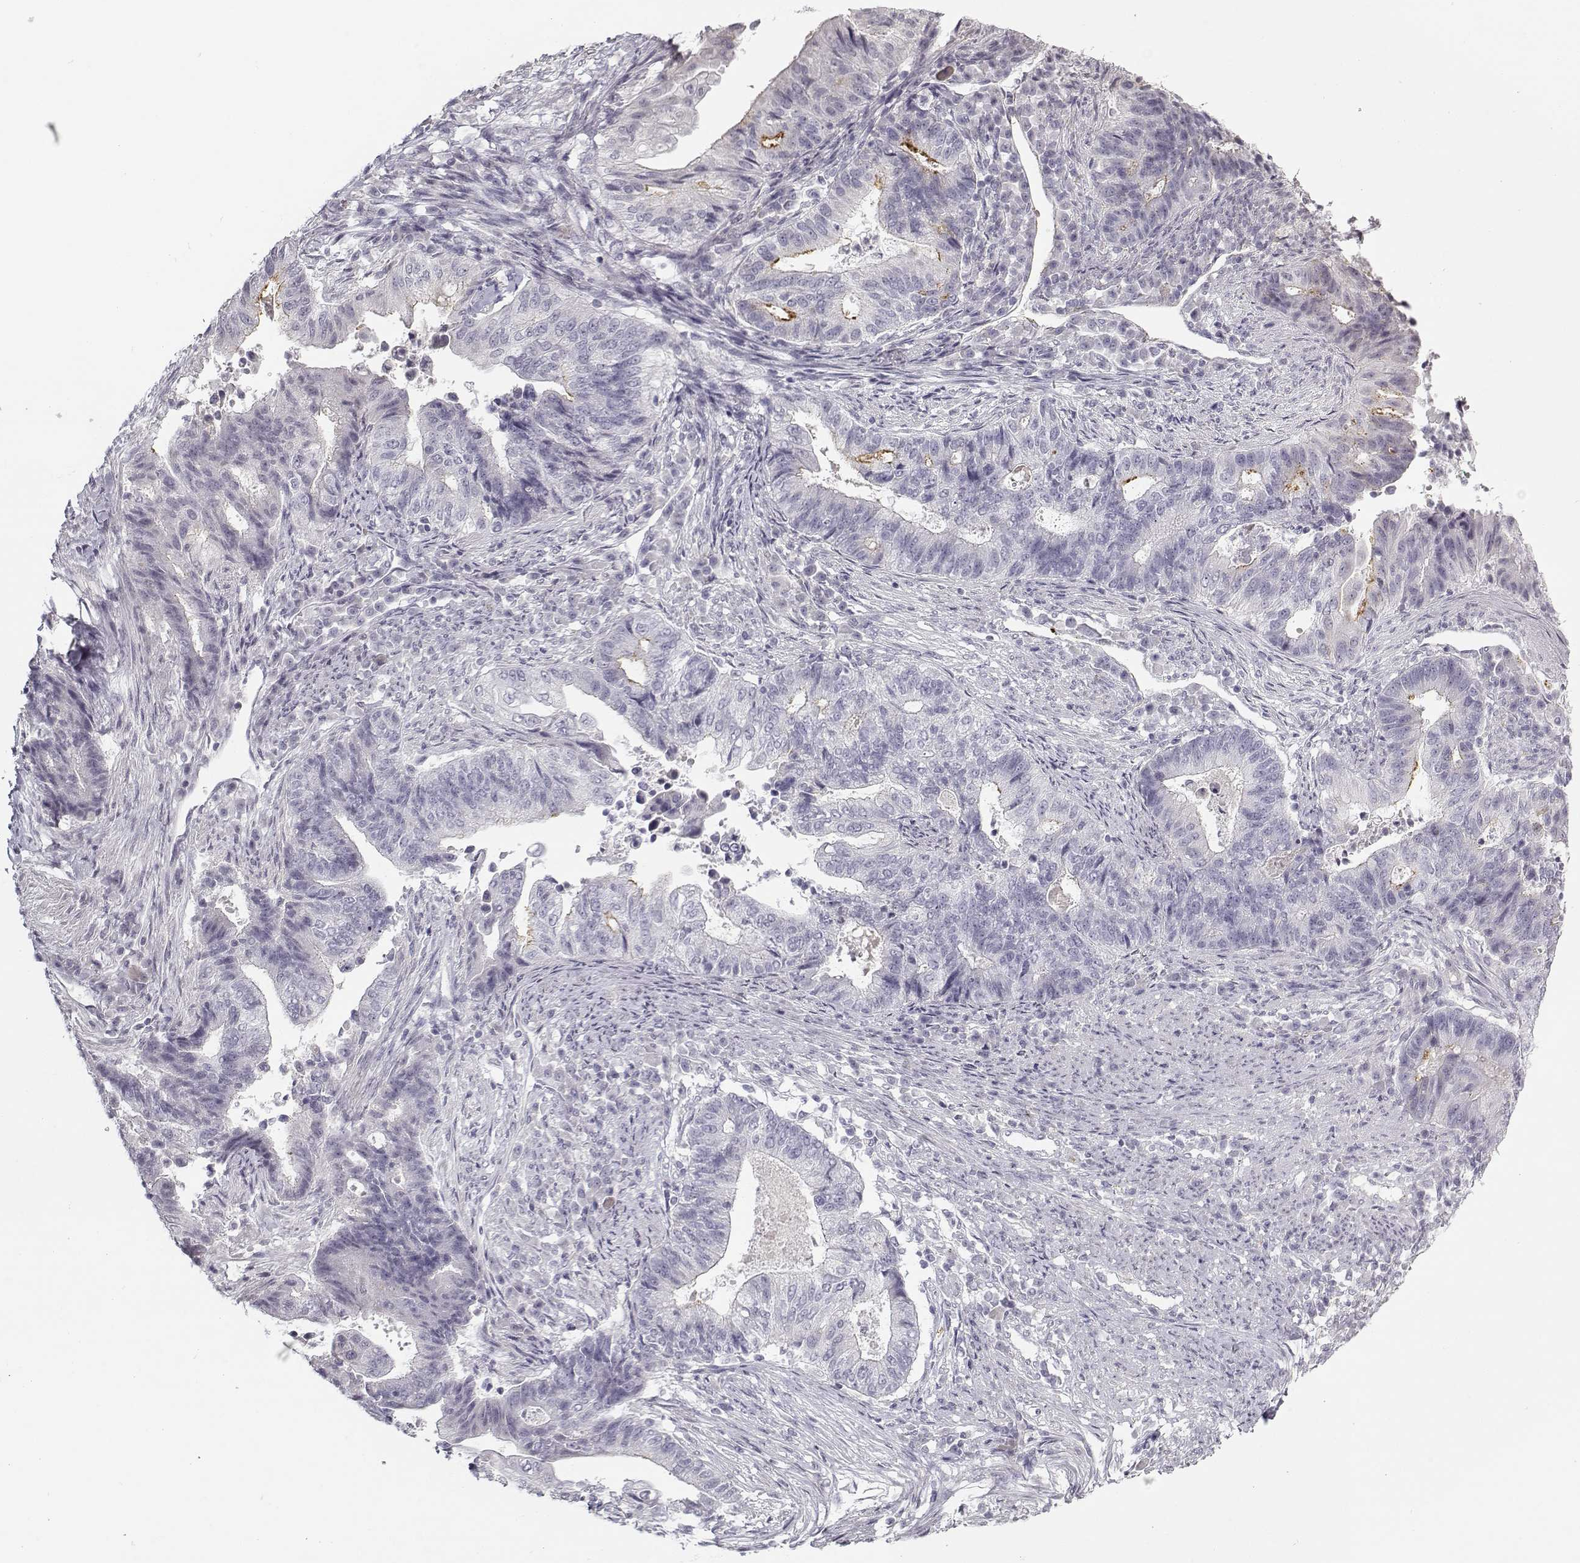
{"staining": {"intensity": "negative", "quantity": "none", "location": "none"}, "tissue": "endometrial cancer", "cell_type": "Tumor cells", "image_type": "cancer", "snomed": [{"axis": "morphology", "description": "Adenocarcinoma, NOS"}, {"axis": "topography", "description": "Uterus"}, {"axis": "topography", "description": "Endometrium"}], "caption": "This photomicrograph is of endometrial cancer (adenocarcinoma) stained with IHC to label a protein in brown with the nuclei are counter-stained blue. There is no expression in tumor cells.", "gene": "SNCA", "patient": {"sex": "female", "age": 54}}